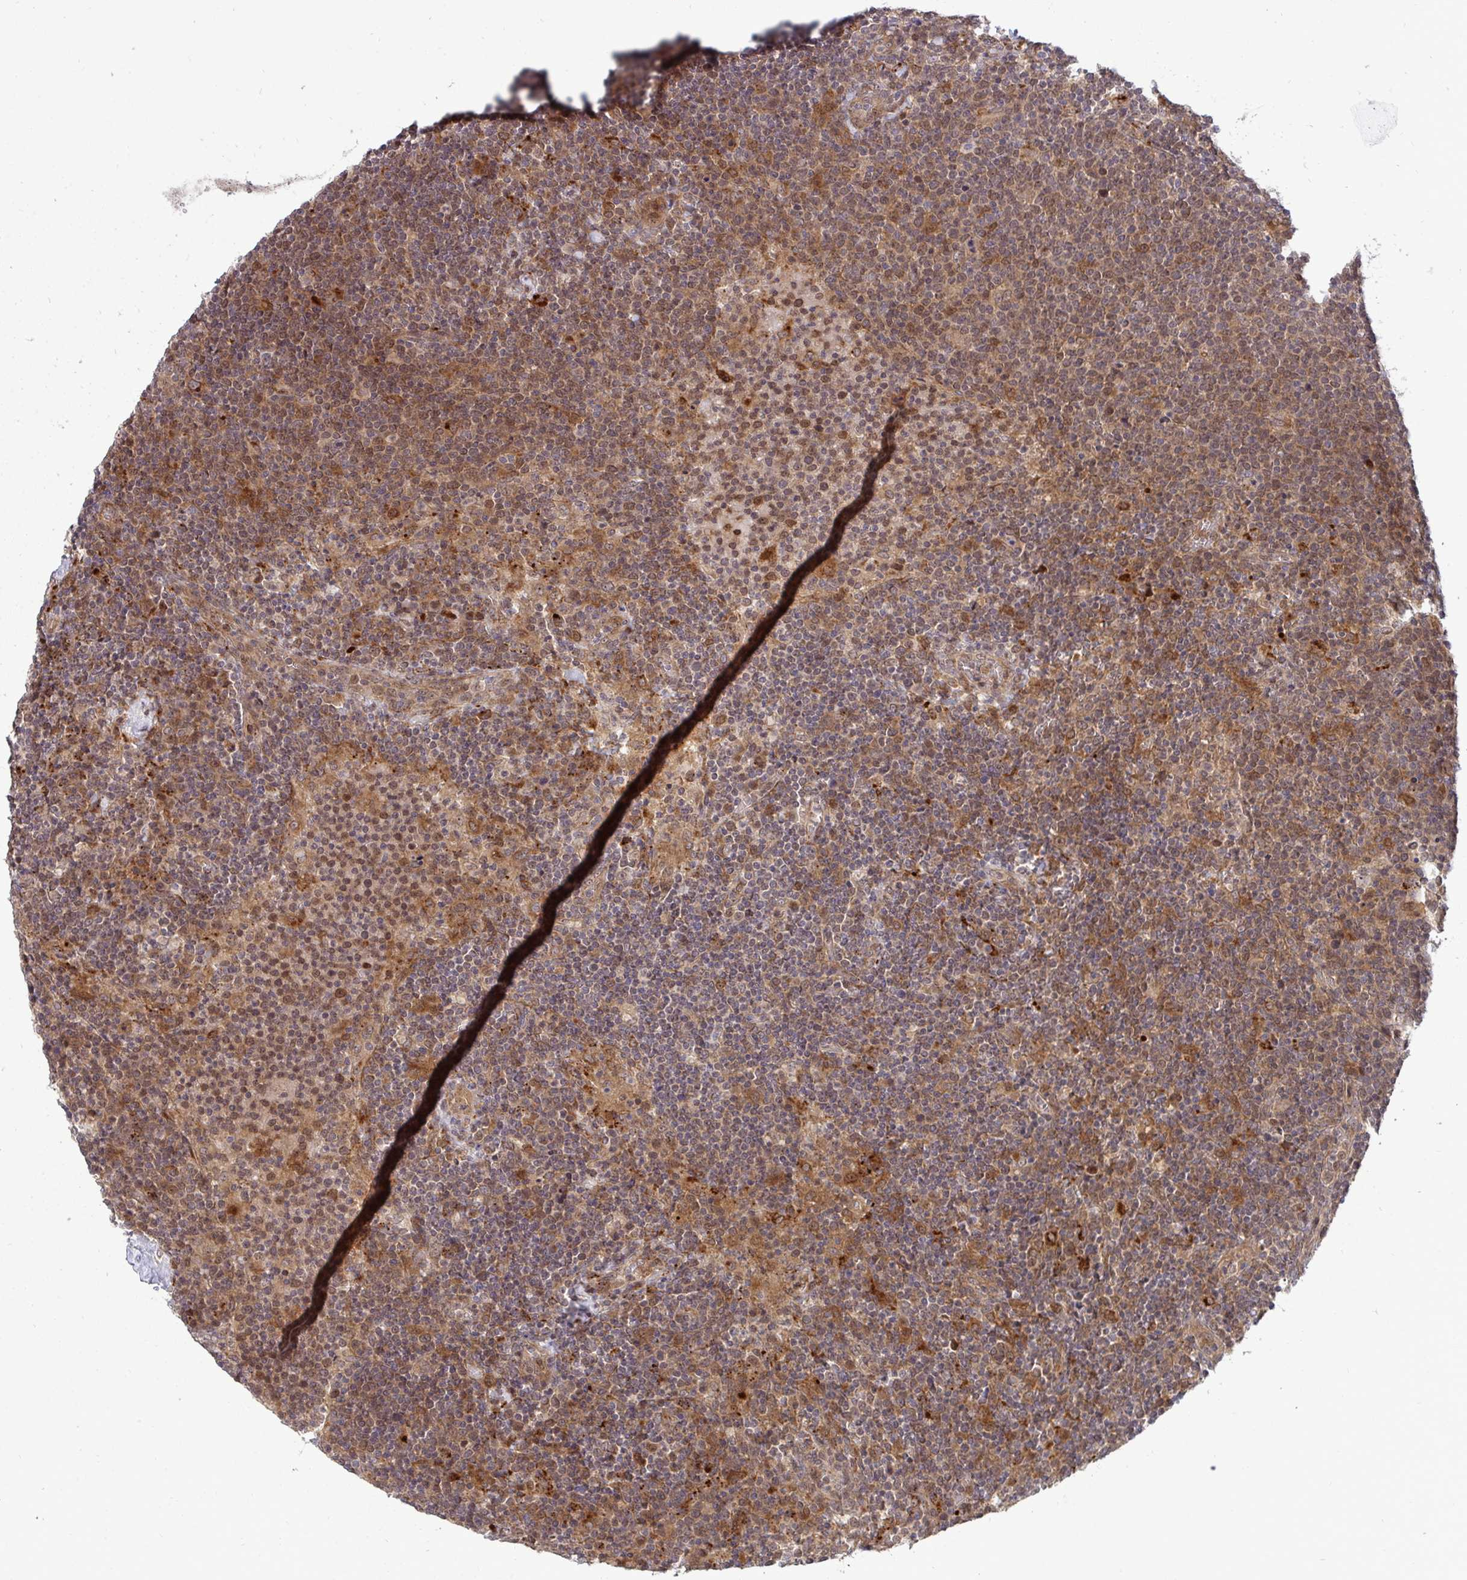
{"staining": {"intensity": "moderate", "quantity": ">75%", "location": "cytoplasmic/membranous"}, "tissue": "lymphoma", "cell_type": "Tumor cells", "image_type": "cancer", "snomed": [{"axis": "morphology", "description": "Malignant lymphoma, non-Hodgkin's type, High grade"}, {"axis": "topography", "description": "Lymph node"}], "caption": "Human lymphoma stained for a protein (brown) exhibits moderate cytoplasmic/membranous positive staining in approximately >75% of tumor cells.", "gene": "TRIM44", "patient": {"sex": "male", "age": 61}}